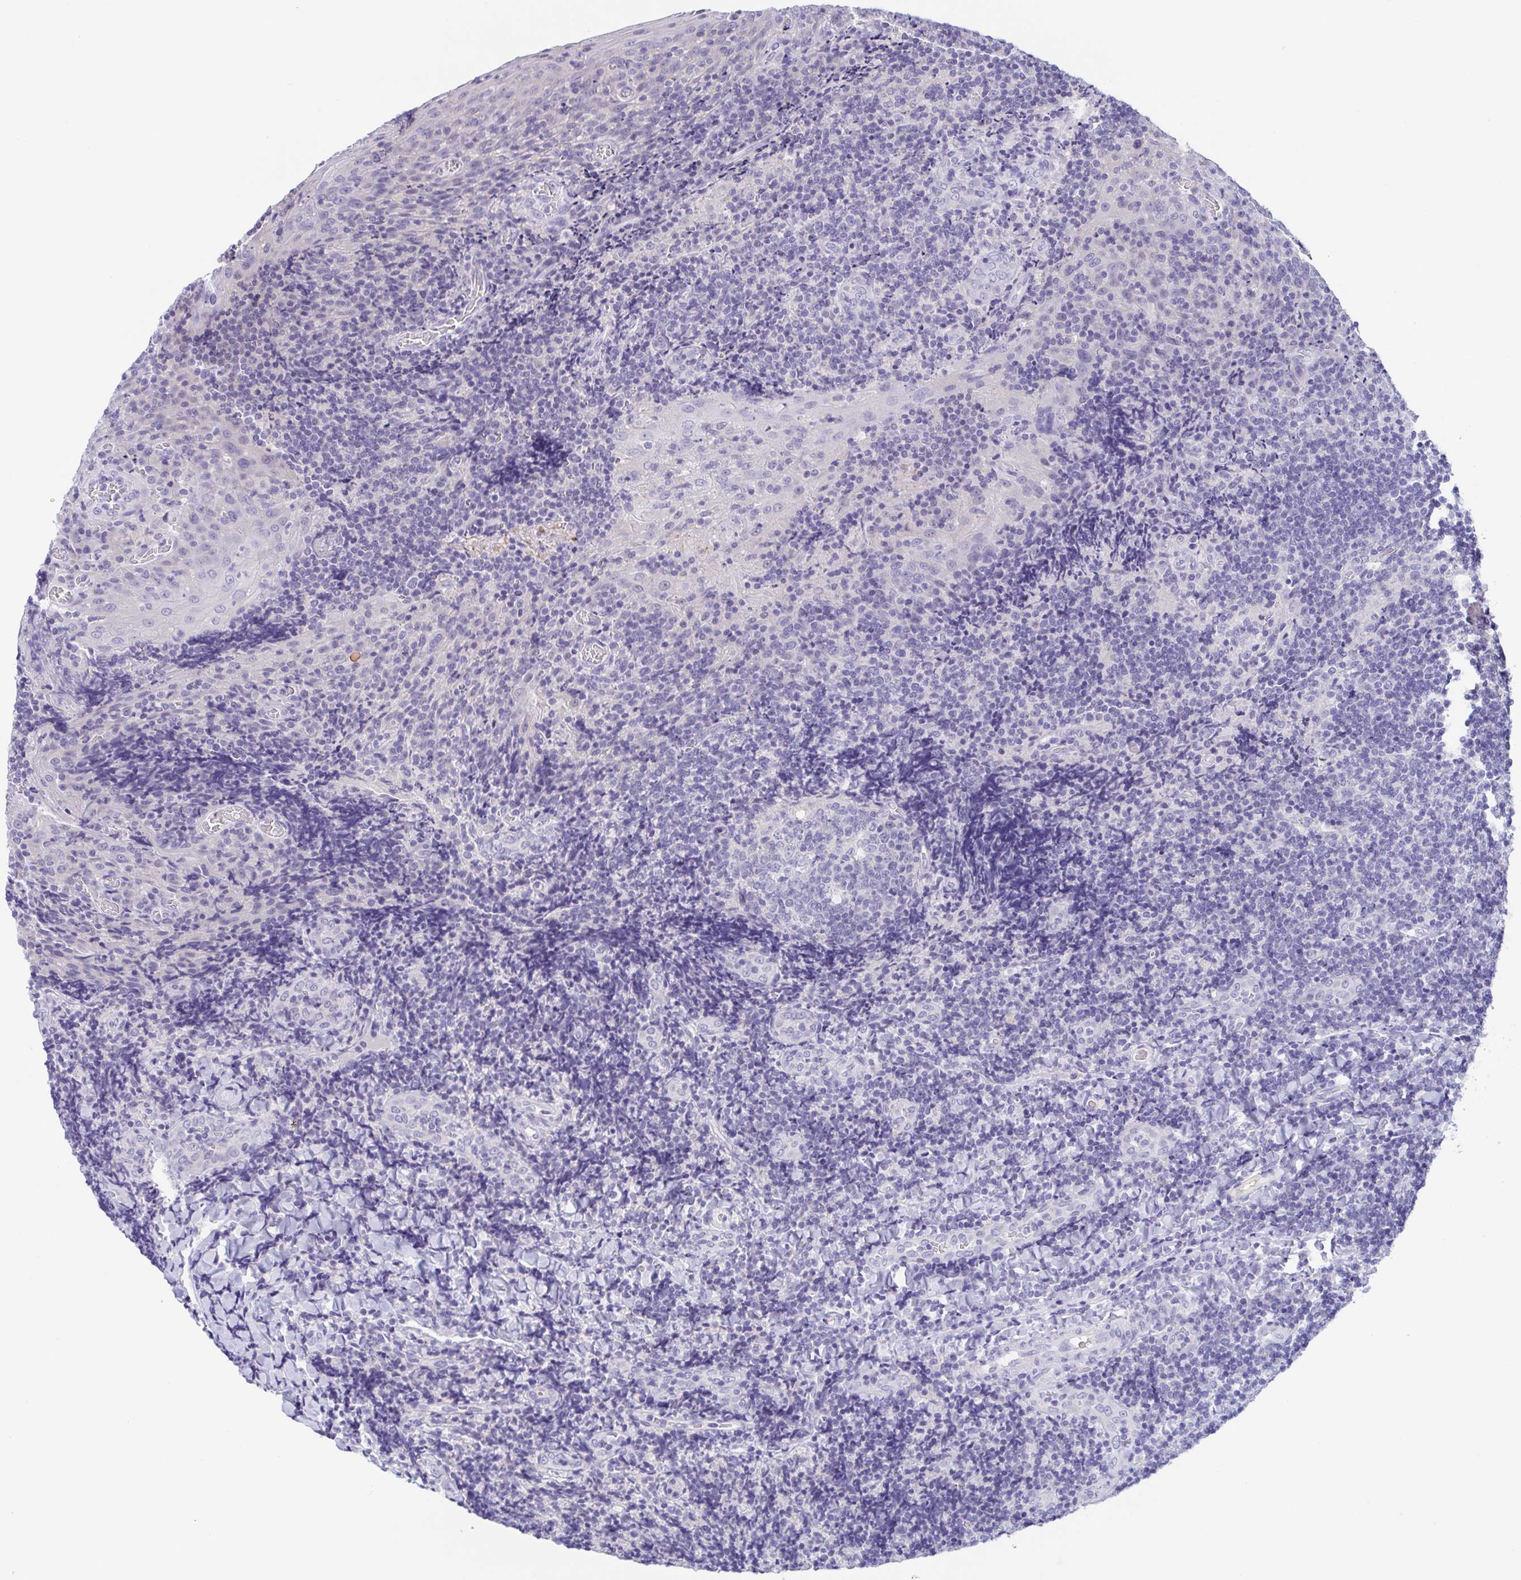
{"staining": {"intensity": "negative", "quantity": "none", "location": "none"}, "tissue": "tonsil", "cell_type": "Germinal center cells", "image_type": "normal", "snomed": [{"axis": "morphology", "description": "Normal tissue, NOS"}, {"axis": "topography", "description": "Tonsil"}], "caption": "Germinal center cells show no significant protein positivity in normal tonsil. (DAB (3,3'-diaminobenzidine) immunohistochemistry with hematoxylin counter stain).", "gene": "TREH", "patient": {"sex": "male", "age": 17}}